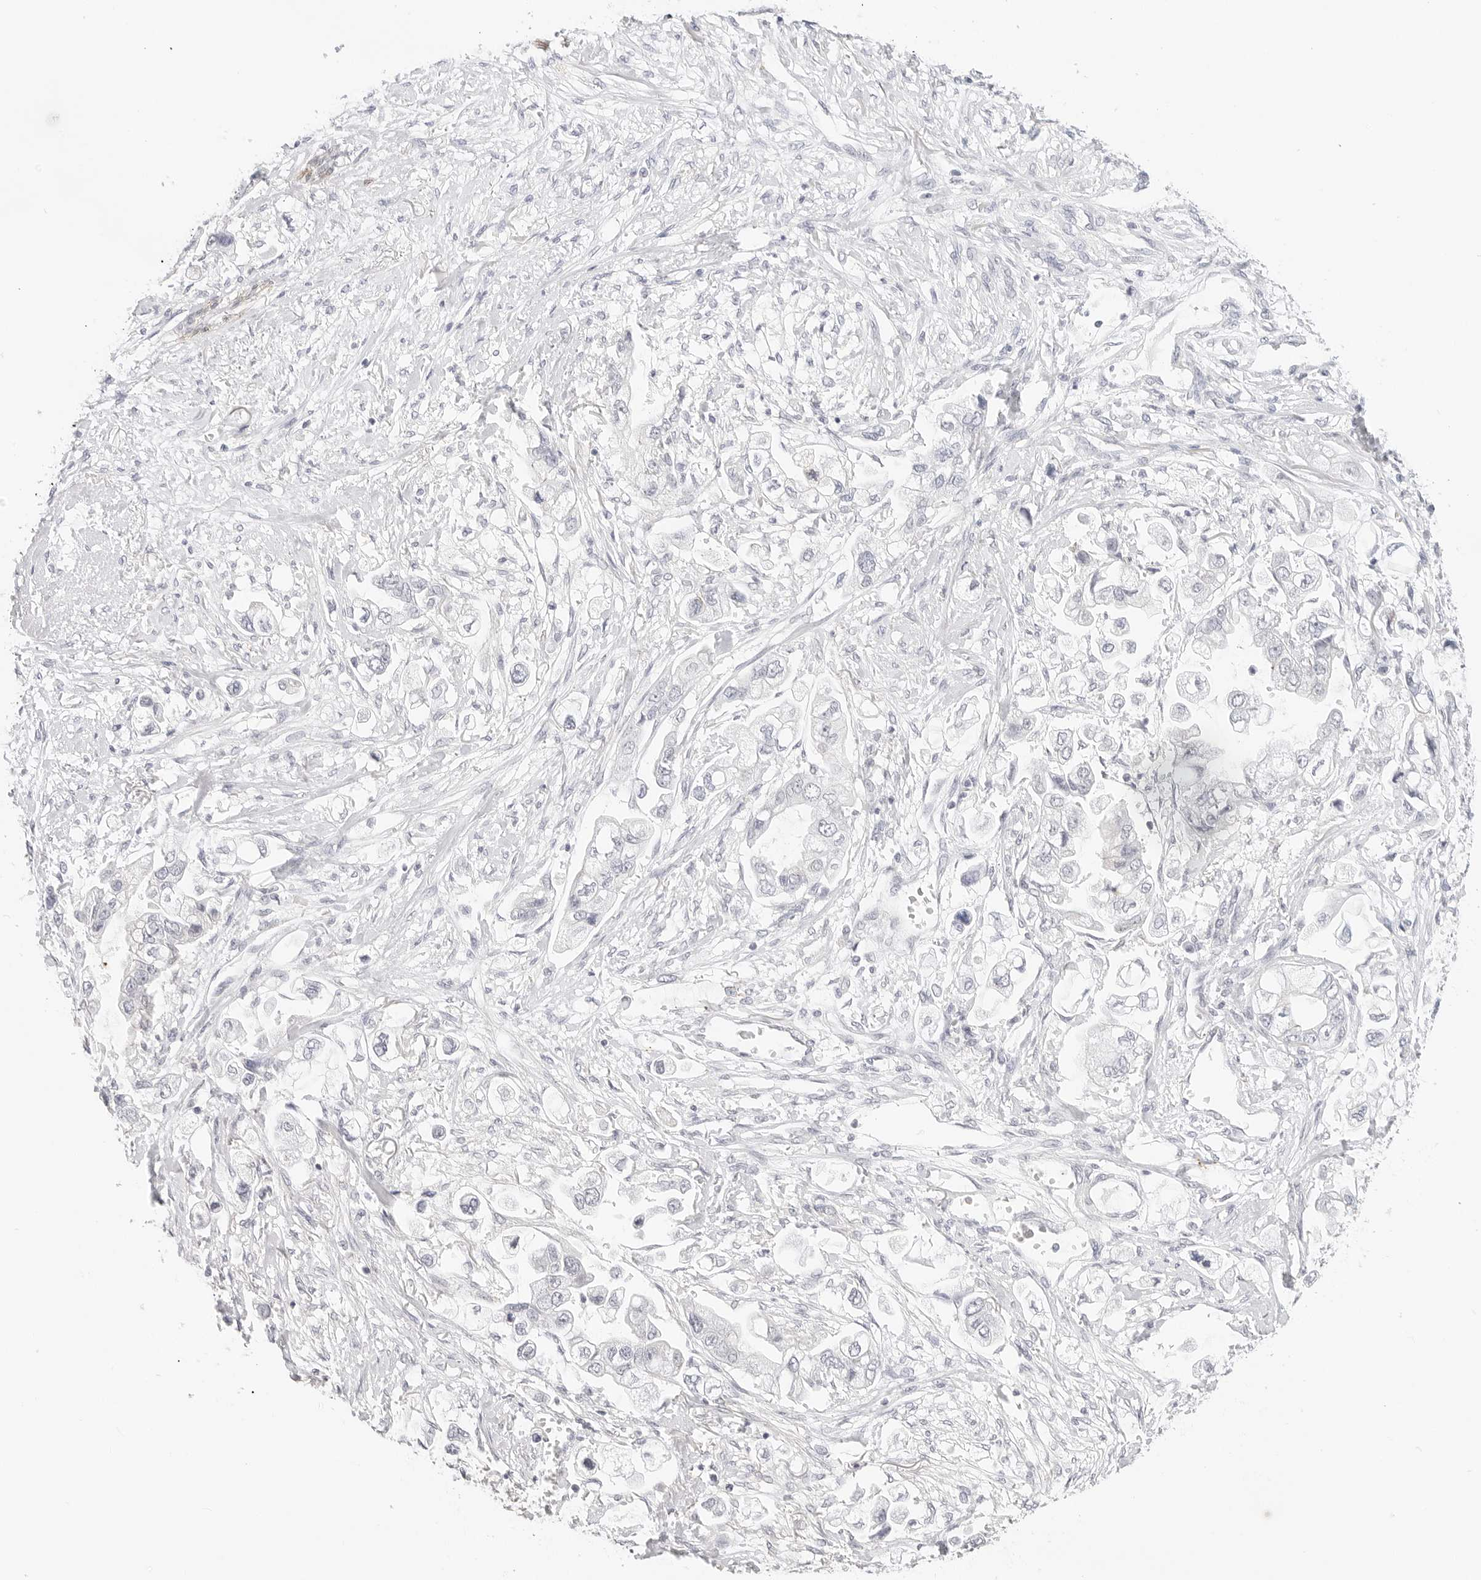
{"staining": {"intensity": "negative", "quantity": "none", "location": "none"}, "tissue": "stomach cancer", "cell_type": "Tumor cells", "image_type": "cancer", "snomed": [{"axis": "morphology", "description": "Adenocarcinoma, NOS"}, {"axis": "topography", "description": "Stomach"}], "caption": "This is an IHC histopathology image of human stomach adenocarcinoma. There is no positivity in tumor cells.", "gene": "PCDH19", "patient": {"sex": "male", "age": 62}}